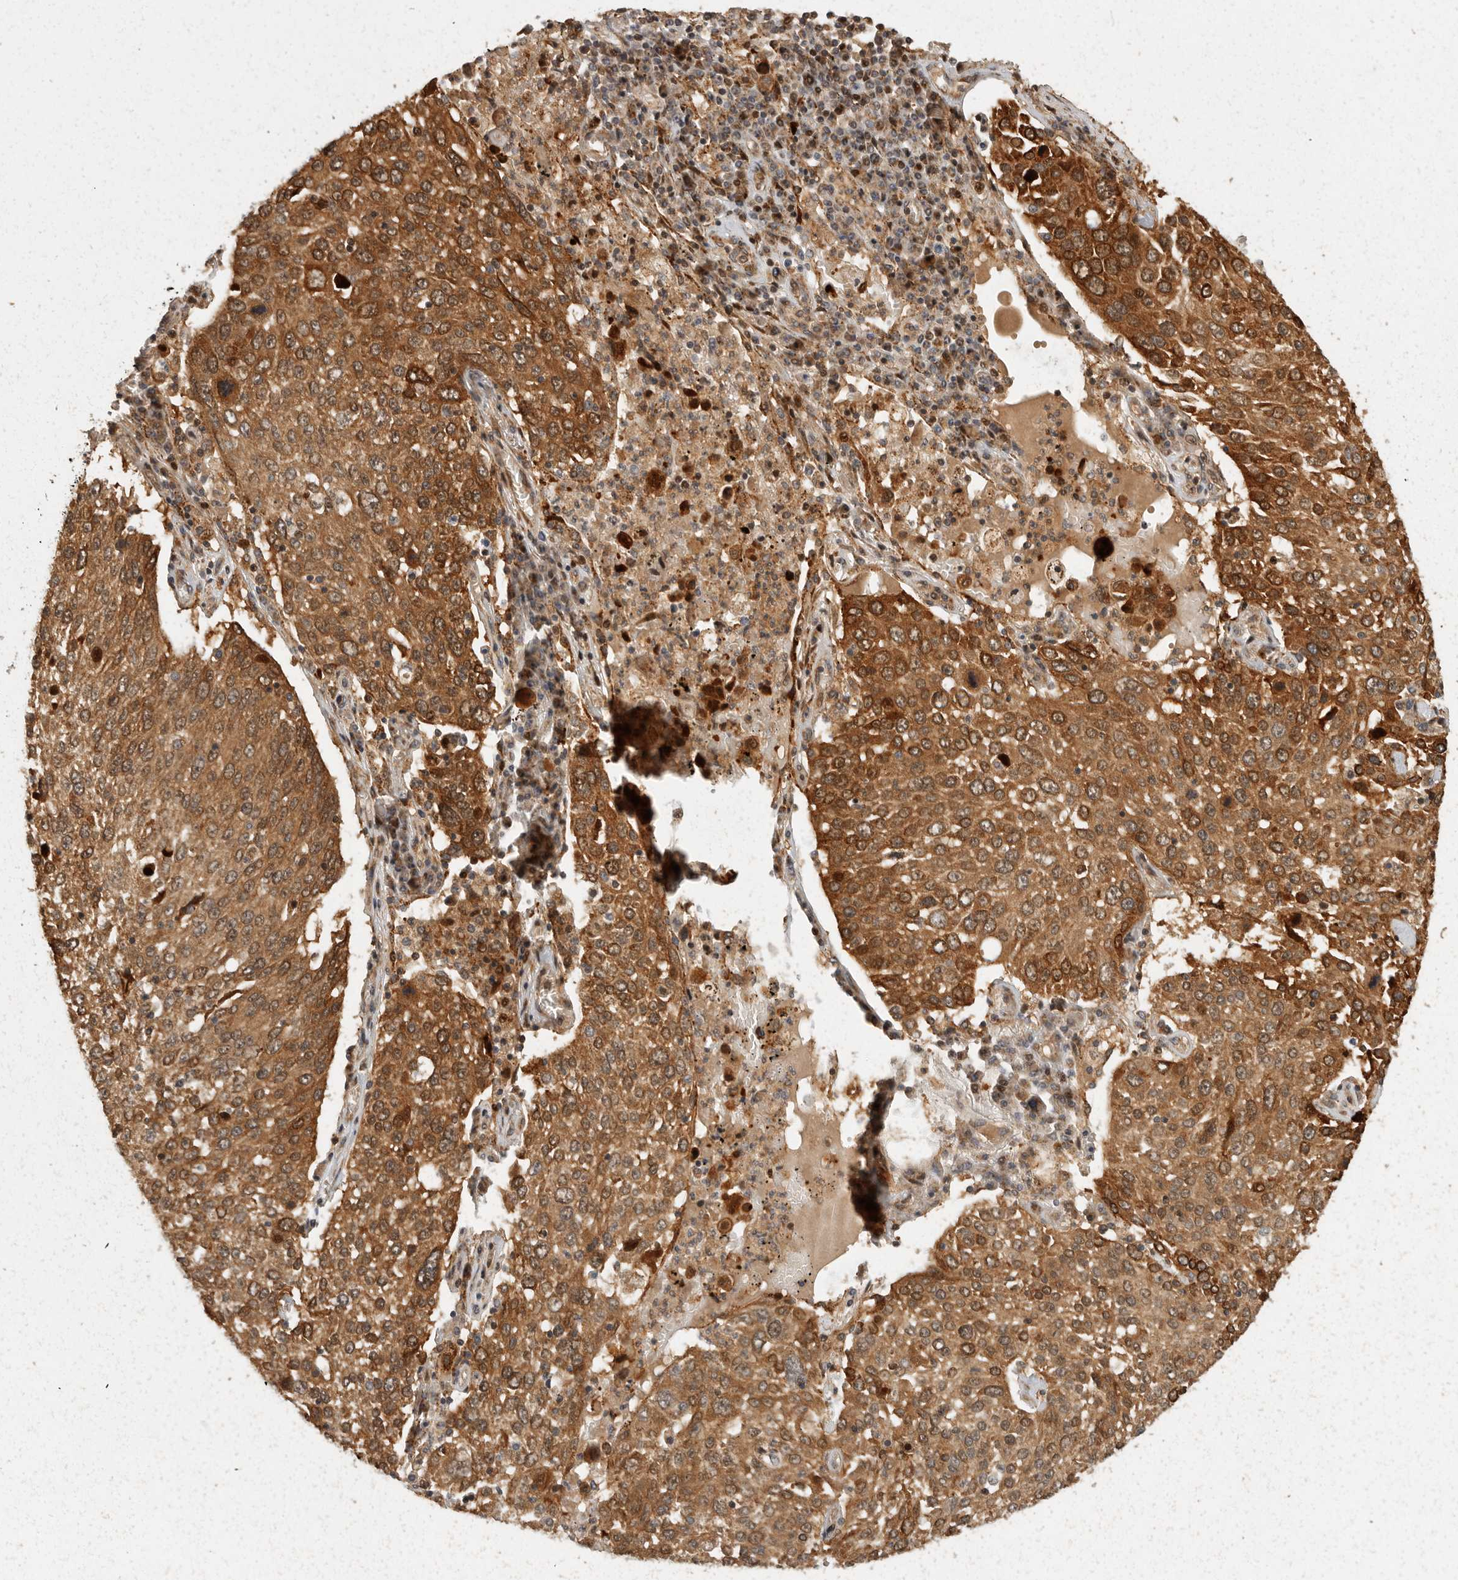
{"staining": {"intensity": "moderate", "quantity": ">75%", "location": "cytoplasmic/membranous,nuclear"}, "tissue": "lung cancer", "cell_type": "Tumor cells", "image_type": "cancer", "snomed": [{"axis": "morphology", "description": "Squamous cell carcinoma, NOS"}, {"axis": "topography", "description": "Lung"}], "caption": "Squamous cell carcinoma (lung) stained for a protein (brown) shows moderate cytoplasmic/membranous and nuclear positive staining in approximately >75% of tumor cells.", "gene": "SWT1", "patient": {"sex": "male", "age": 65}}